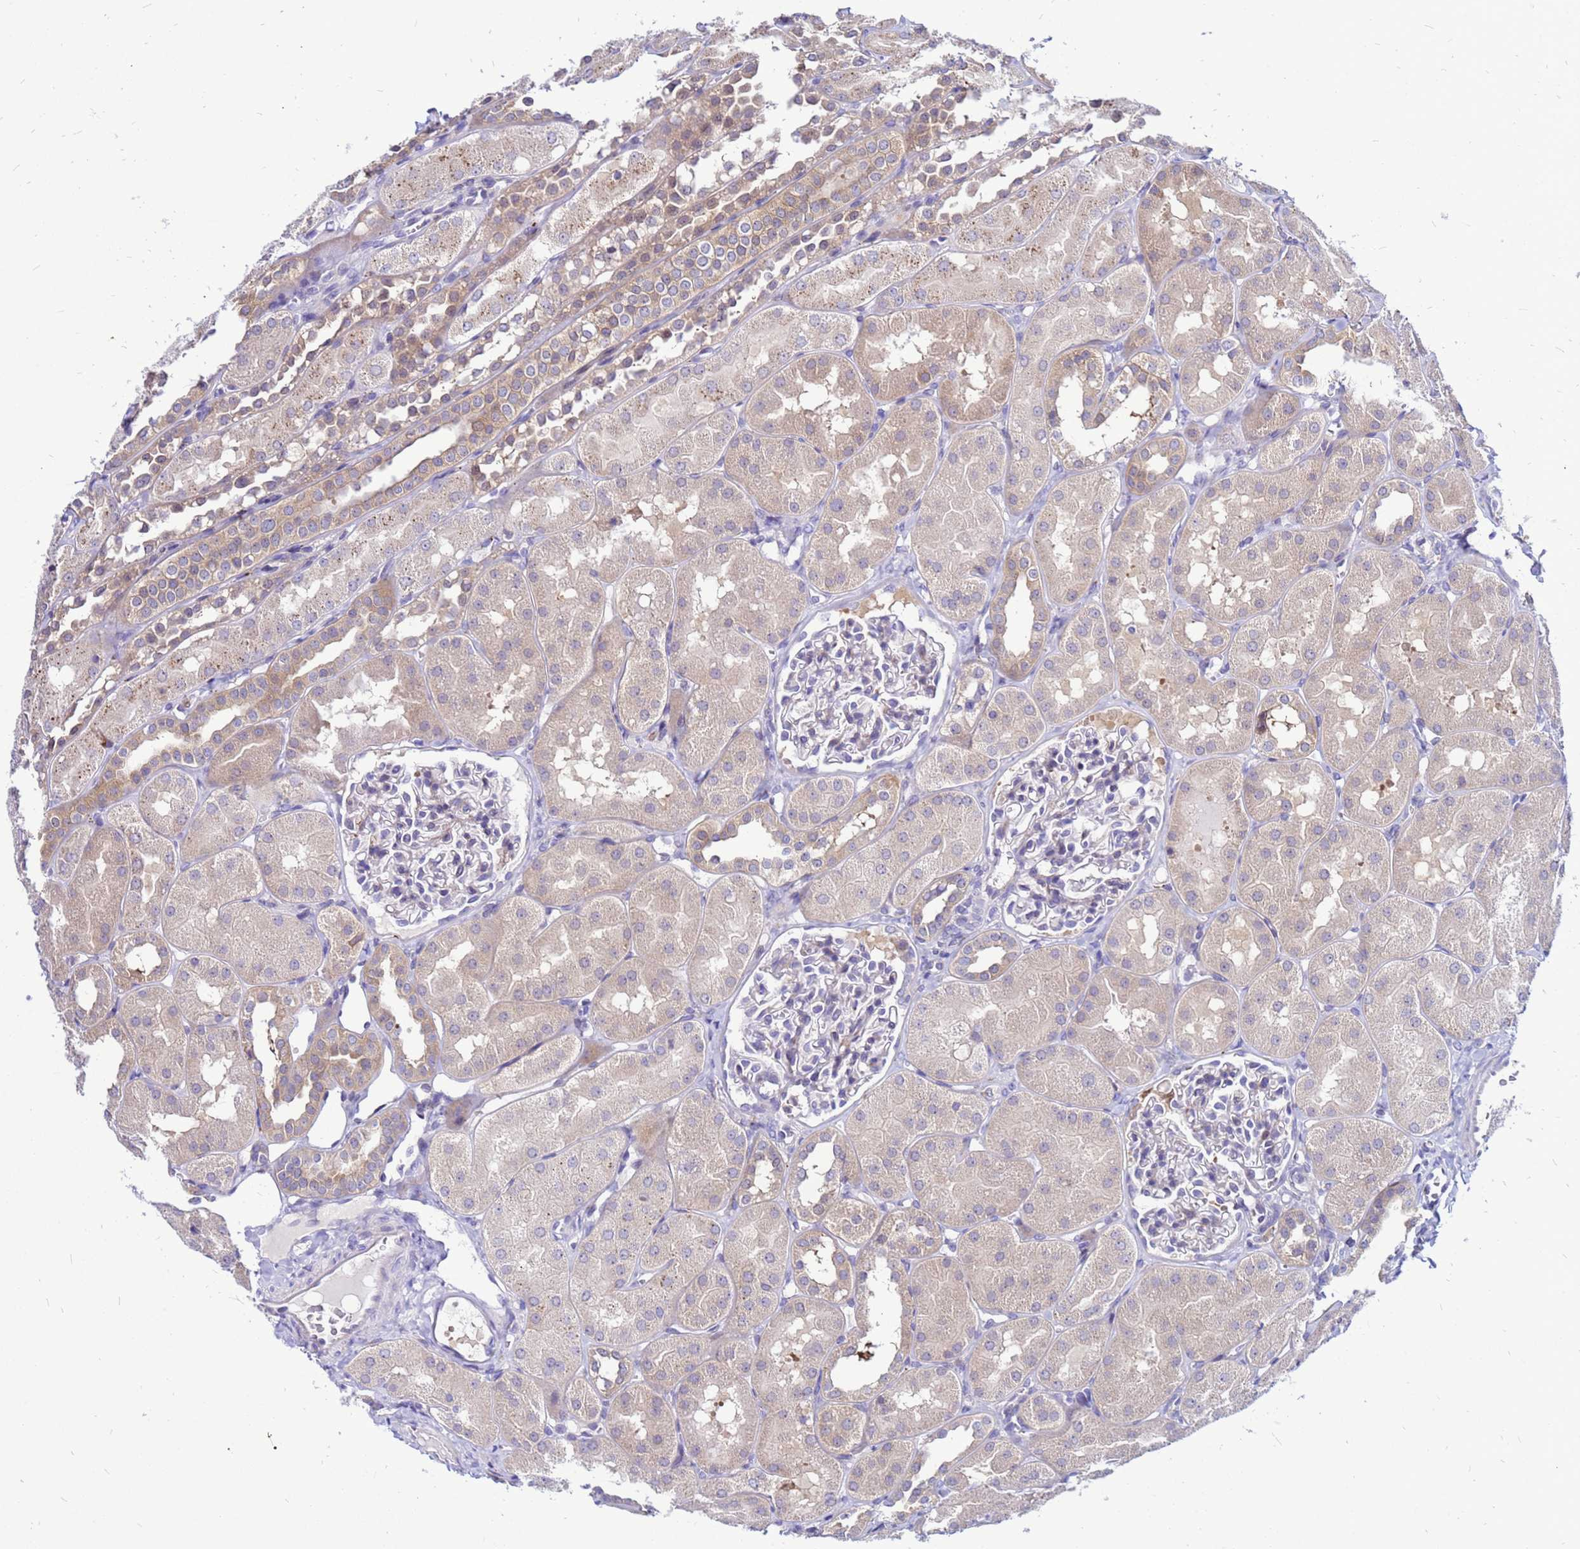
{"staining": {"intensity": "negative", "quantity": "none", "location": "none"}, "tissue": "kidney", "cell_type": "Cells in glomeruli", "image_type": "normal", "snomed": [{"axis": "morphology", "description": "Normal tissue, NOS"}, {"axis": "topography", "description": "Kidney"}, {"axis": "topography", "description": "Urinary bladder"}], "caption": "Immunohistochemistry (IHC) image of unremarkable kidney: human kidney stained with DAB reveals no significant protein positivity in cells in glomeruli. The staining is performed using DAB brown chromogen with nuclei counter-stained in using hematoxylin.", "gene": "FHIP1A", "patient": {"sex": "male", "age": 16}}